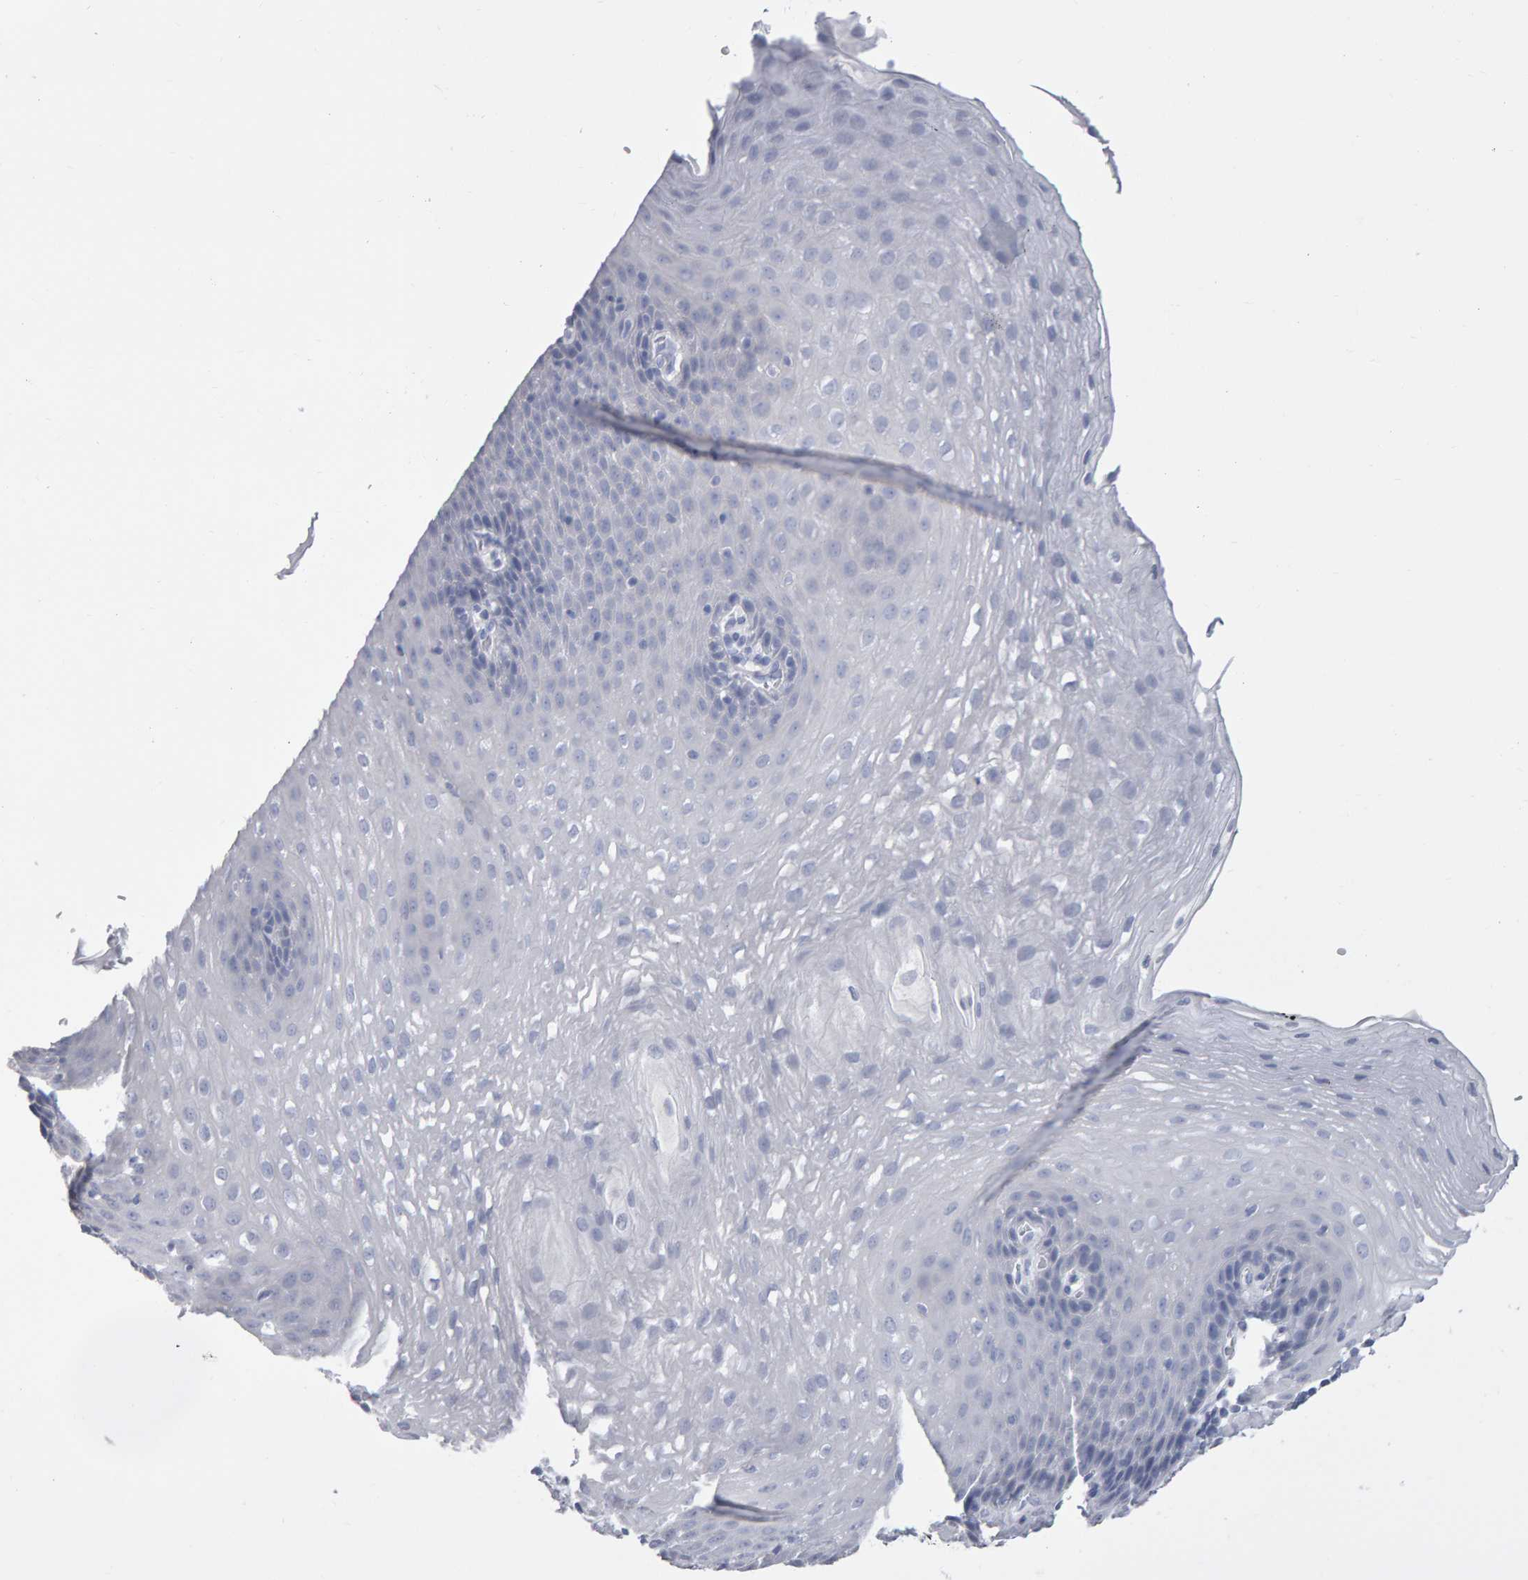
{"staining": {"intensity": "negative", "quantity": "none", "location": "none"}, "tissue": "esophagus", "cell_type": "Squamous epithelial cells", "image_type": "normal", "snomed": [{"axis": "morphology", "description": "Normal tissue, NOS"}, {"axis": "topography", "description": "Esophagus"}], "caption": "Squamous epithelial cells are negative for brown protein staining in unremarkable esophagus. (Stains: DAB (3,3'-diaminobenzidine) IHC with hematoxylin counter stain, Microscopy: brightfield microscopy at high magnification).", "gene": "NCDN", "patient": {"sex": "female", "age": 66}}